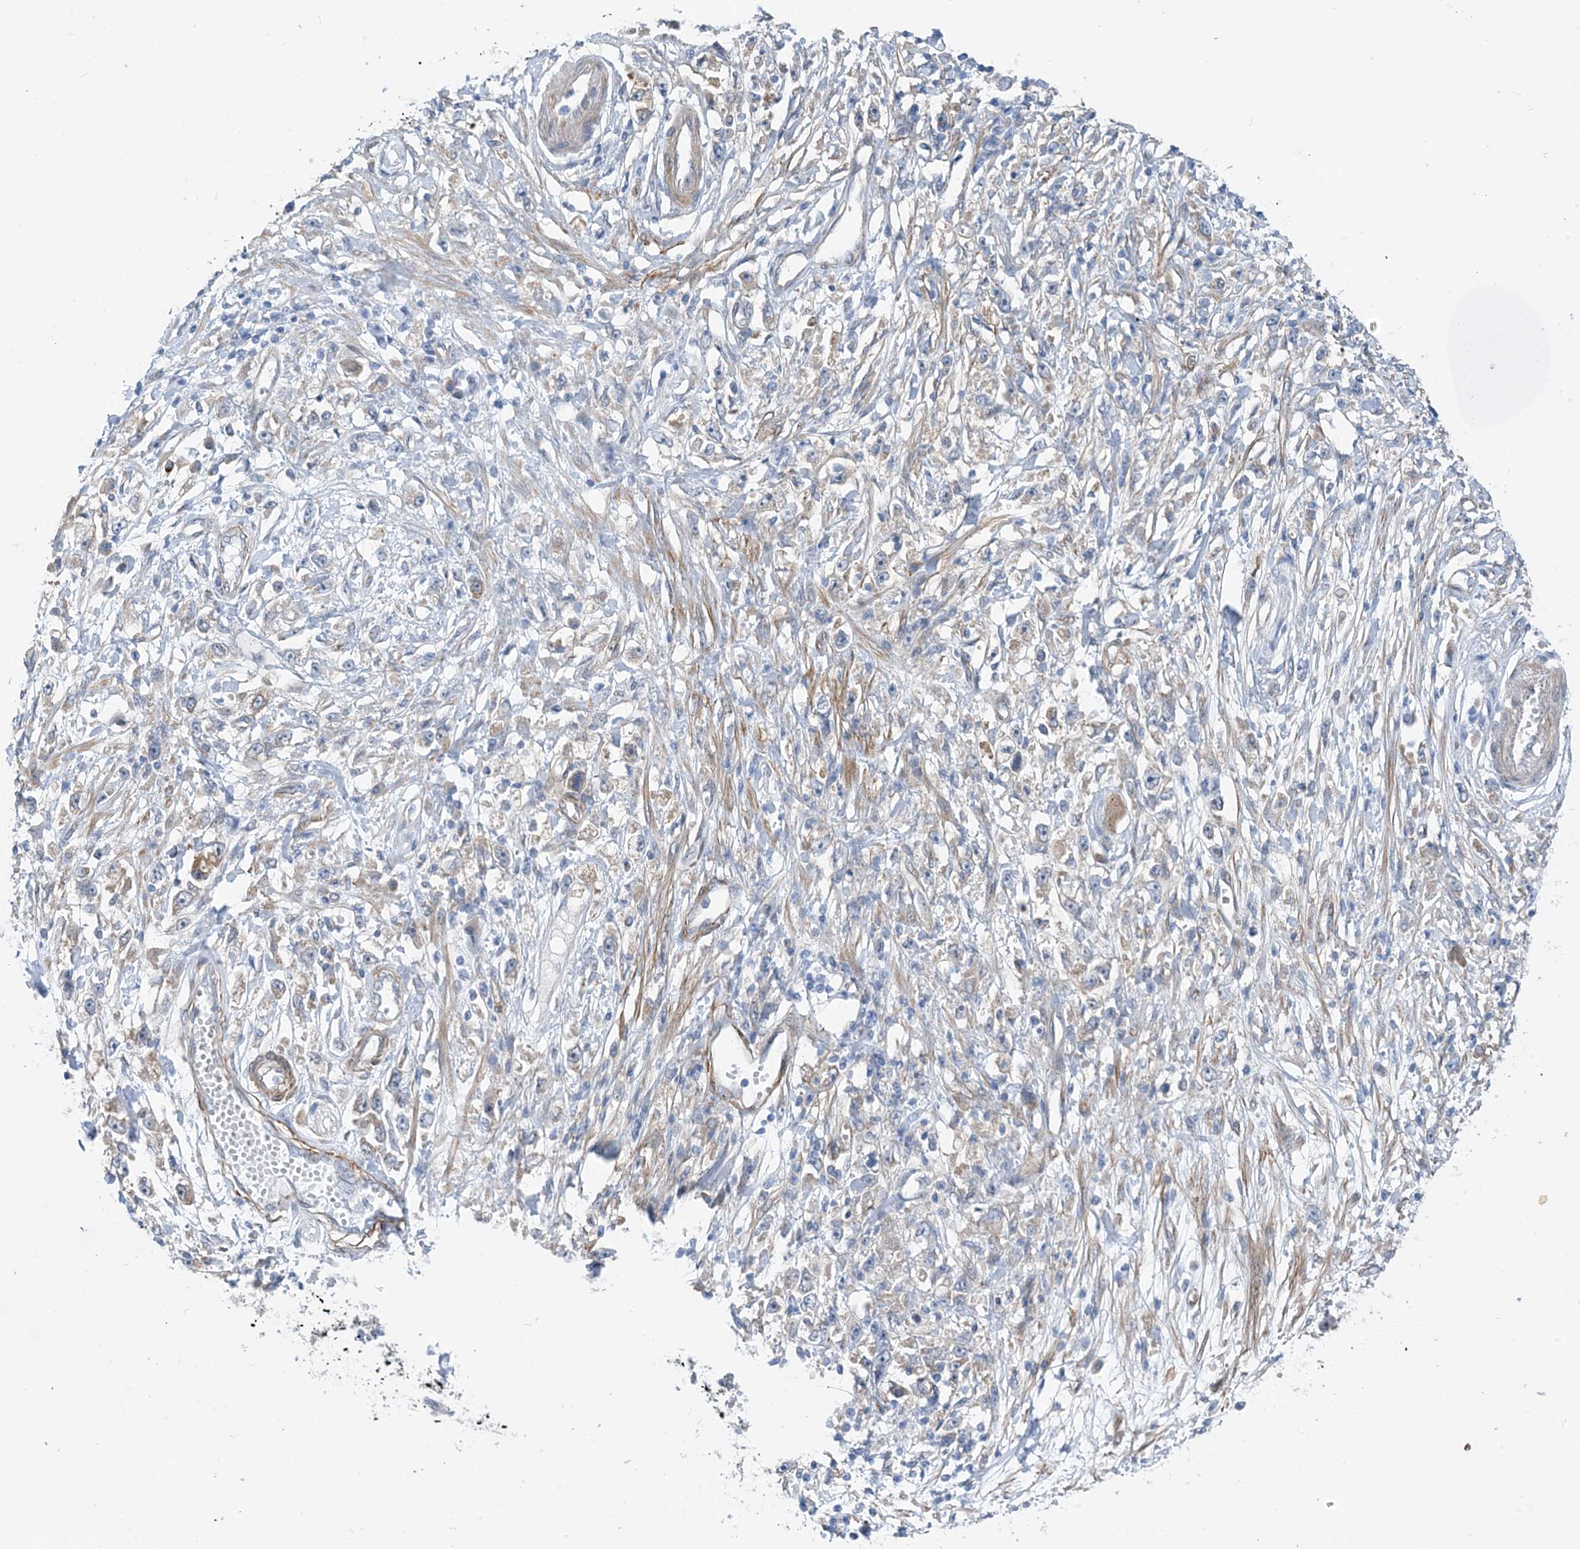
{"staining": {"intensity": "weak", "quantity": "25%-75%", "location": "cytoplasmic/membranous"}, "tissue": "stomach cancer", "cell_type": "Tumor cells", "image_type": "cancer", "snomed": [{"axis": "morphology", "description": "Adenocarcinoma, NOS"}, {"axis": "topography", "description": "Stomach"}], "caption": "Immunohistochemical staining of human stomach cancer (adenocarcinoma) reveals low levels of weak cytoplasmic/membranous staining in approximately 25%-75% of tumor cells.", "gene": "PLEKHA3", "patient": {"sex": "female", "age": 59}}